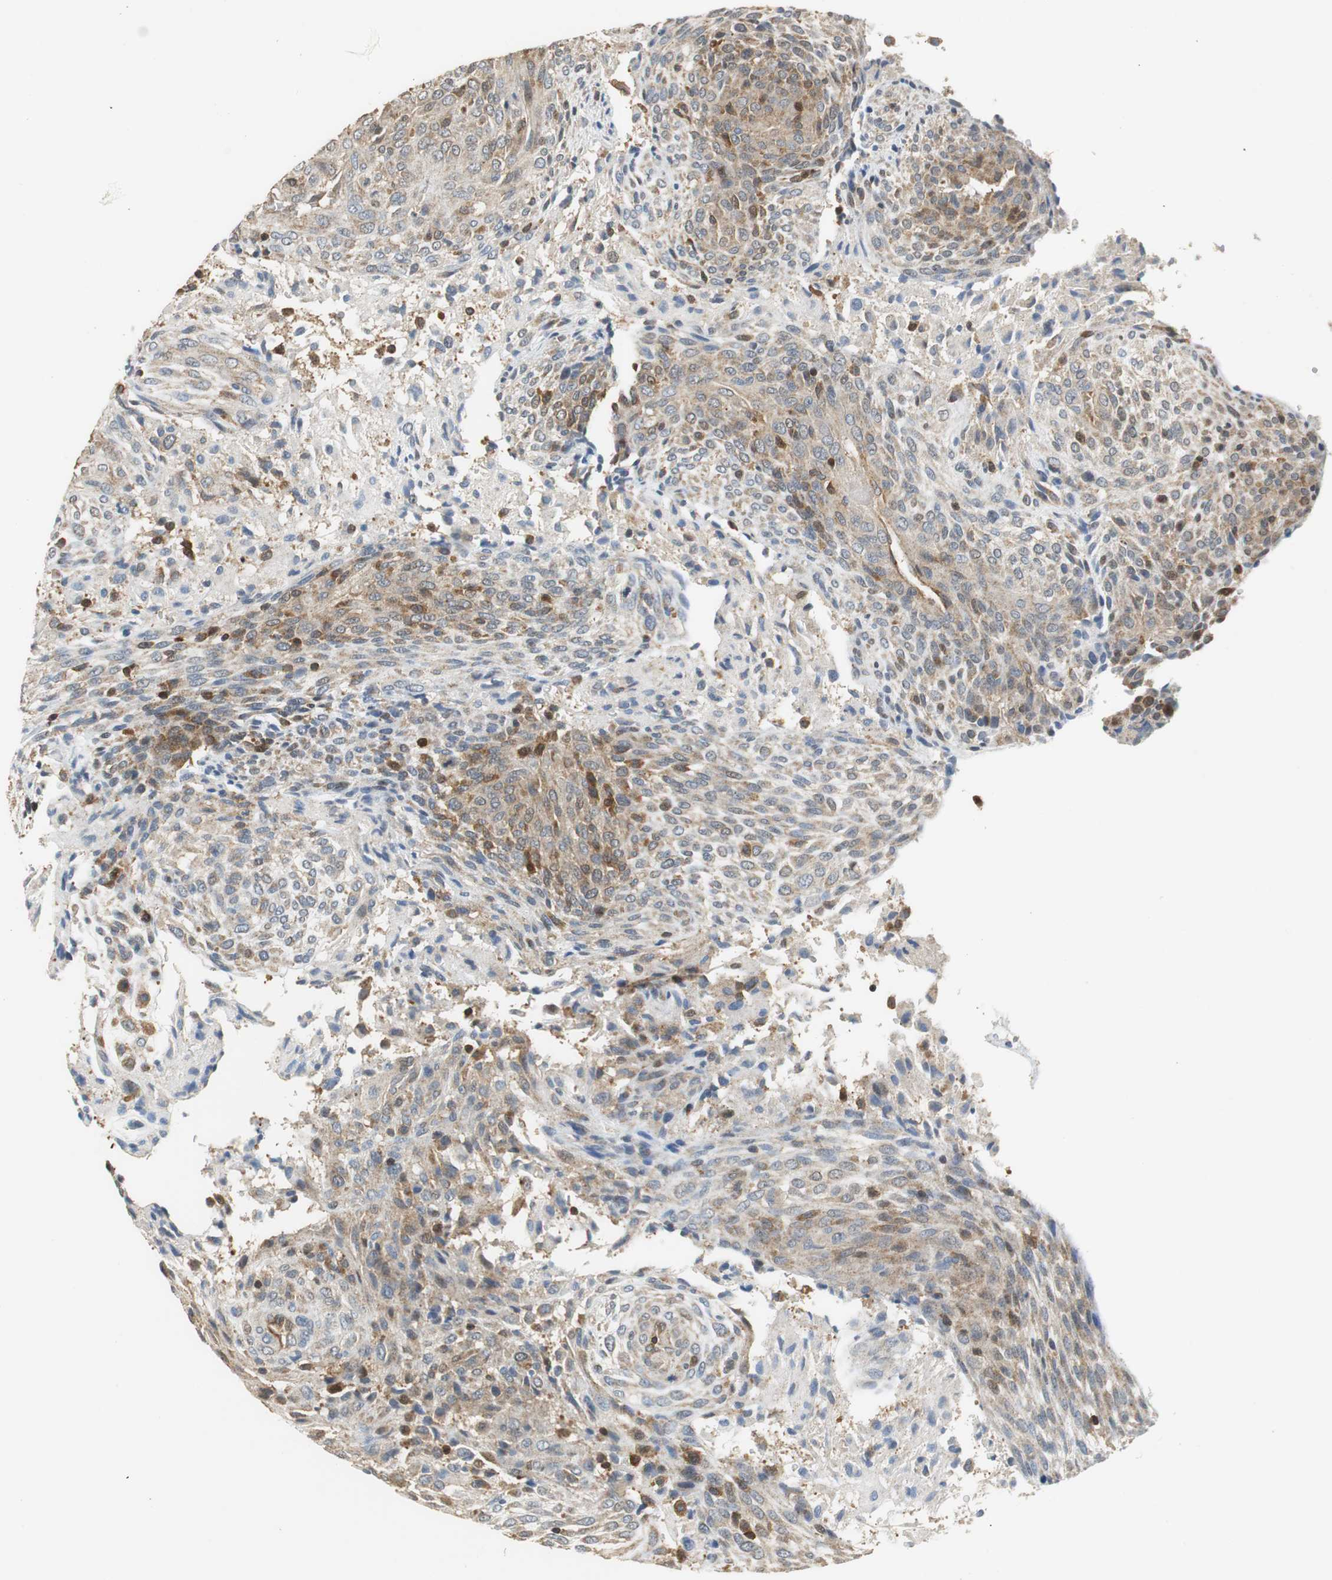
{"staining": {"intensity": "moderate", "quantity": ">75%", "location": "cytoplasmic/membranous"}, "tissue": "glioma", "cell_type": "Tumor cells", "image_type": "cancer", "snomed": [{"axis": "morphology", "description": "Glioma, malignant, High grade"}, {"axis": "topography", "description": "Cerebral cortex"}], "caption": "Glioma stained for a protein reveals moderate cytoplasmic/membranous positivity in tumor cells.", "gene": "GSDMD", "patient": {"sex": "female", "age": 55}}